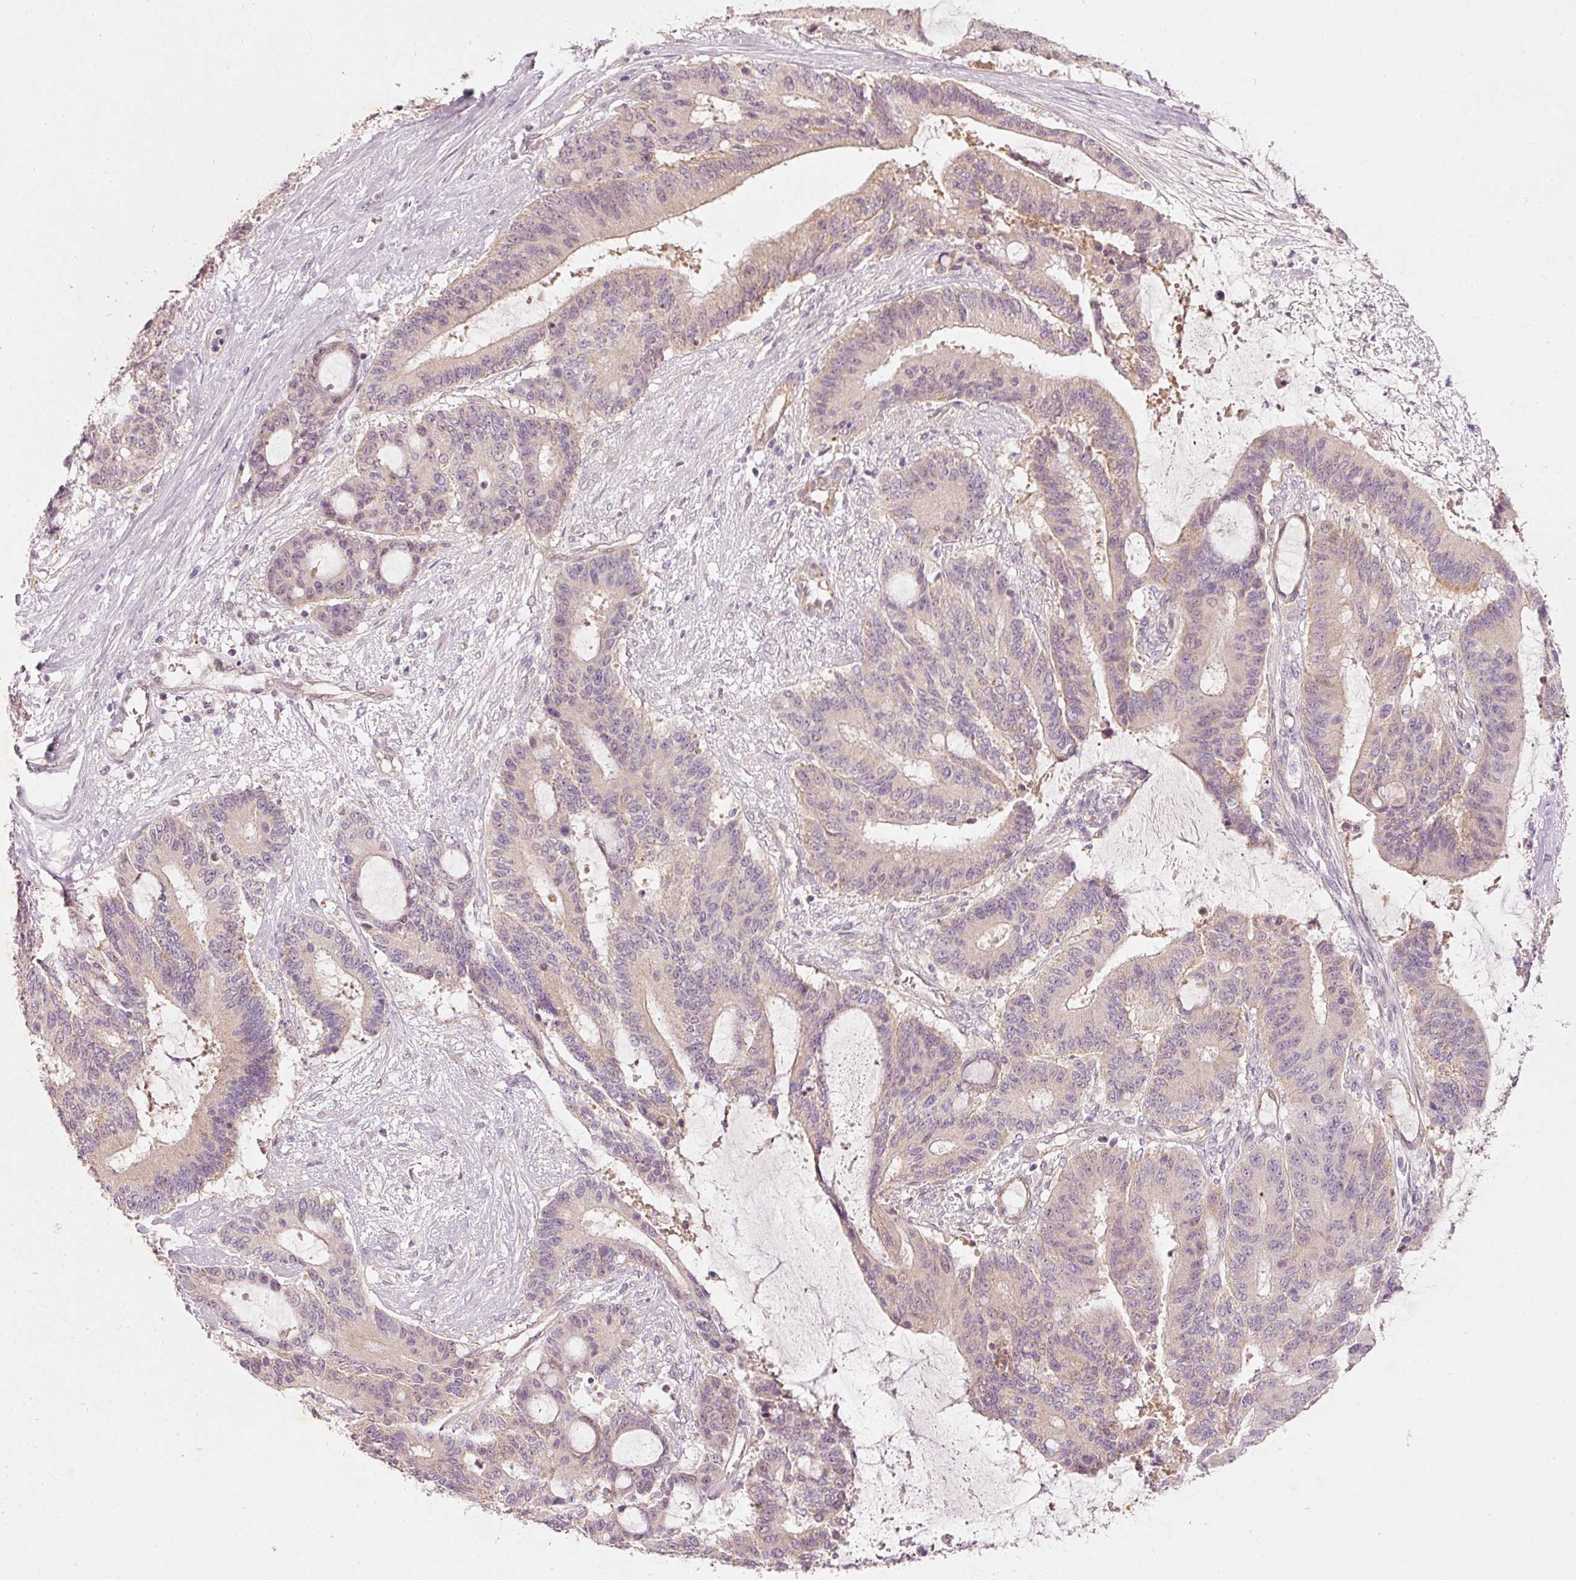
{"staining": {"intensity": "weak", "quantity": "25%-75%", "location": "cytoplasmic/membranous"}, "tissue": "liver cancer", "cell_type": "Tumor cells", "image_type": "cancer", "snomed": [{"axis": "morphology", "description": "Normal tissue, NOS"}, {"axis": "morphology", "description": "Cholangiocarcinoma"}, {"axis": "topography", "description": "Liver"}, {"axis": "topography", "description": "Peripheral nerve tissue"}], "caption": "Immunohistochemistry (IHC) image of human cholangiocarcinoma (liver) stained for a protein (brown), which shows low levels of weak cytoplasmic/membranous expression in approximately 25%-75% of tumor cells.", "gene": "RGL2", "patient": {"sex": "female", "age": 73}}